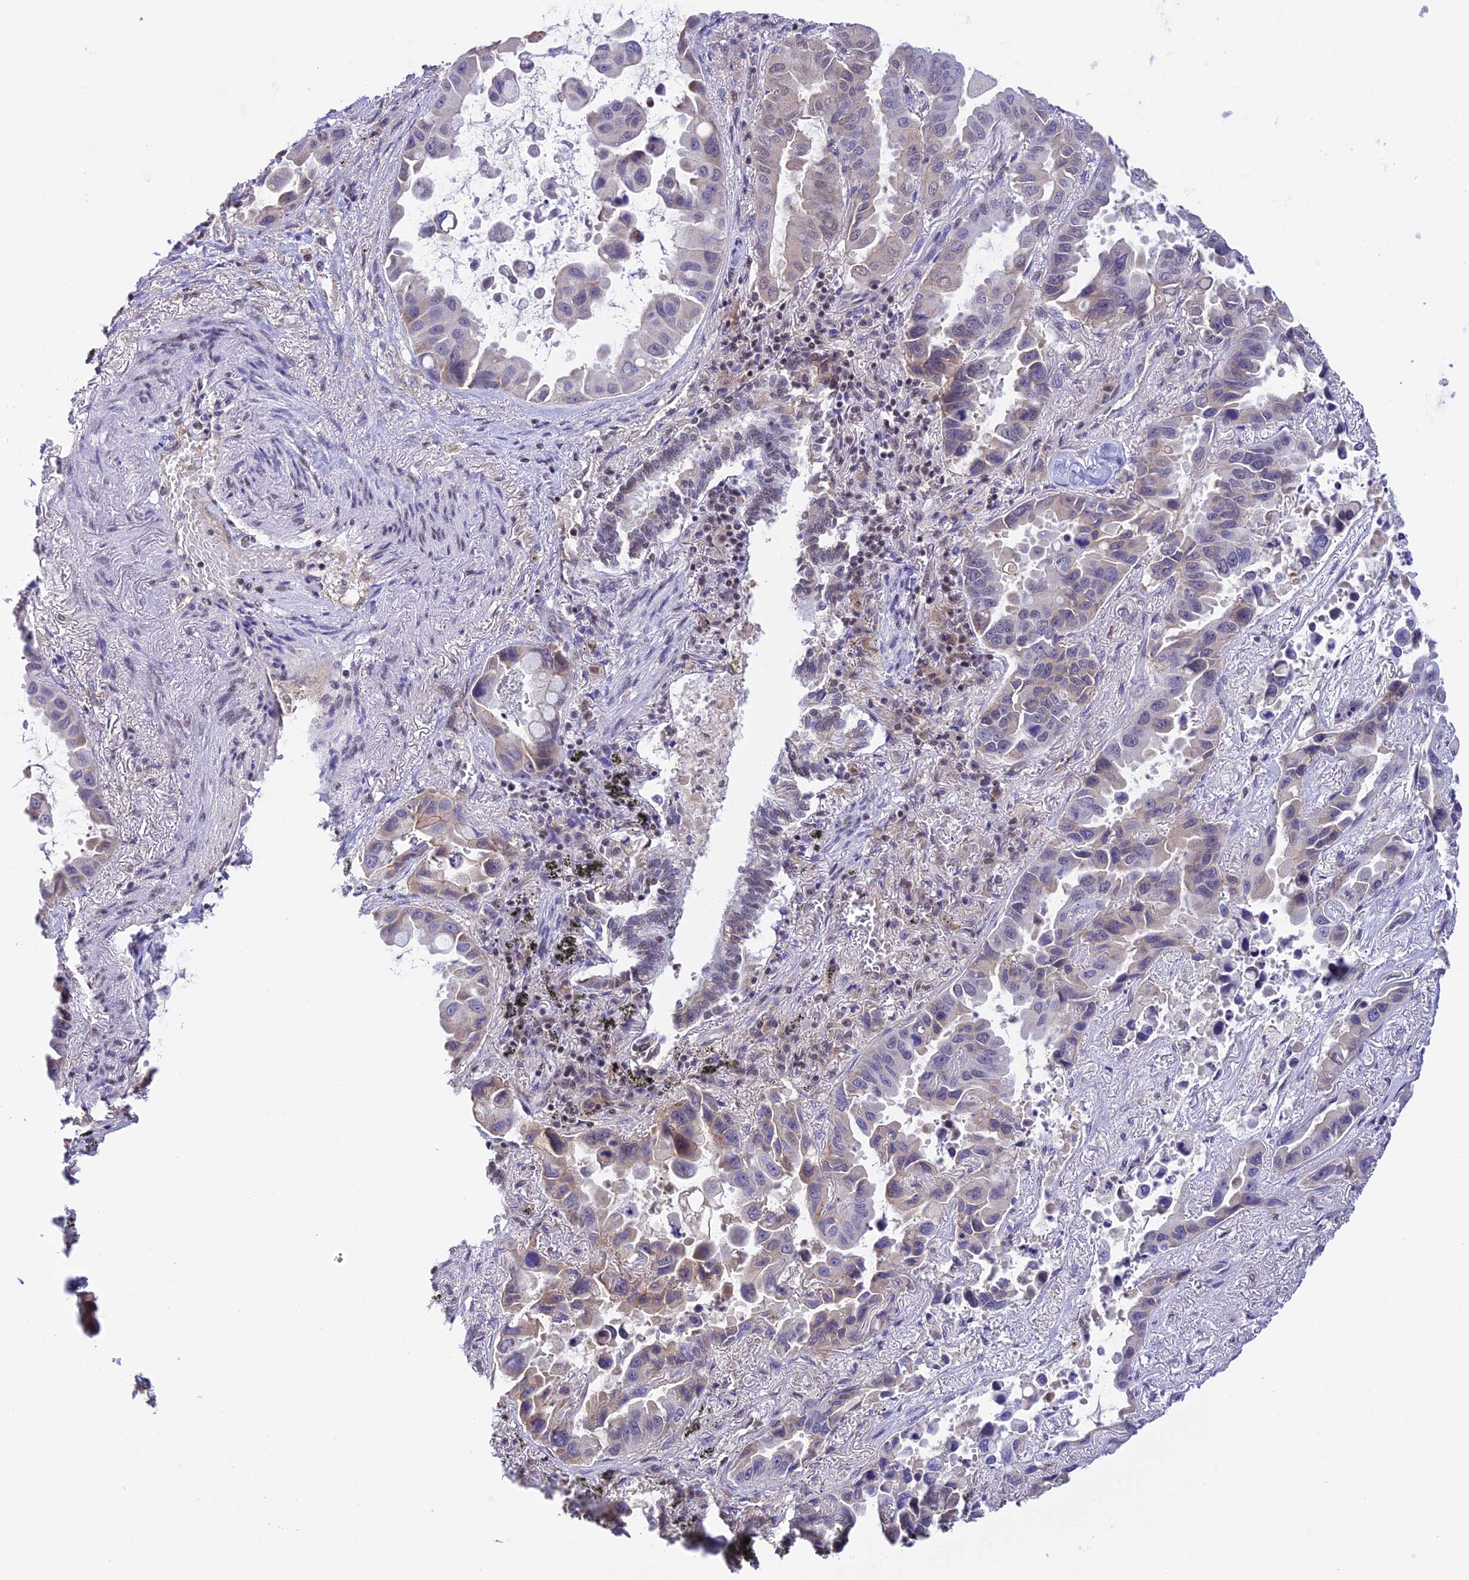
{"staining": {"intensity": "weak", "quantity": "<25%", "location": "cytoplasmic/membranous"}, "tissue": "lung cancer", "cell_type": "Tumor cells", "image_type": "cancer", "snomed": [{"axis": "morphology", "description": "Adenocarcinoma, NOS"}, {"axis": "topography", "description": "Lung"}], "caption": "A photomicrograph of lung cancer stained for a protein displays no brown staining in tumor cells. The staining is performed using DAB brown chromogen with nuclei counter-stained in using hematoxylin.", "gene": "THAP11", "patient": {"sex": "male", "age": 64}}